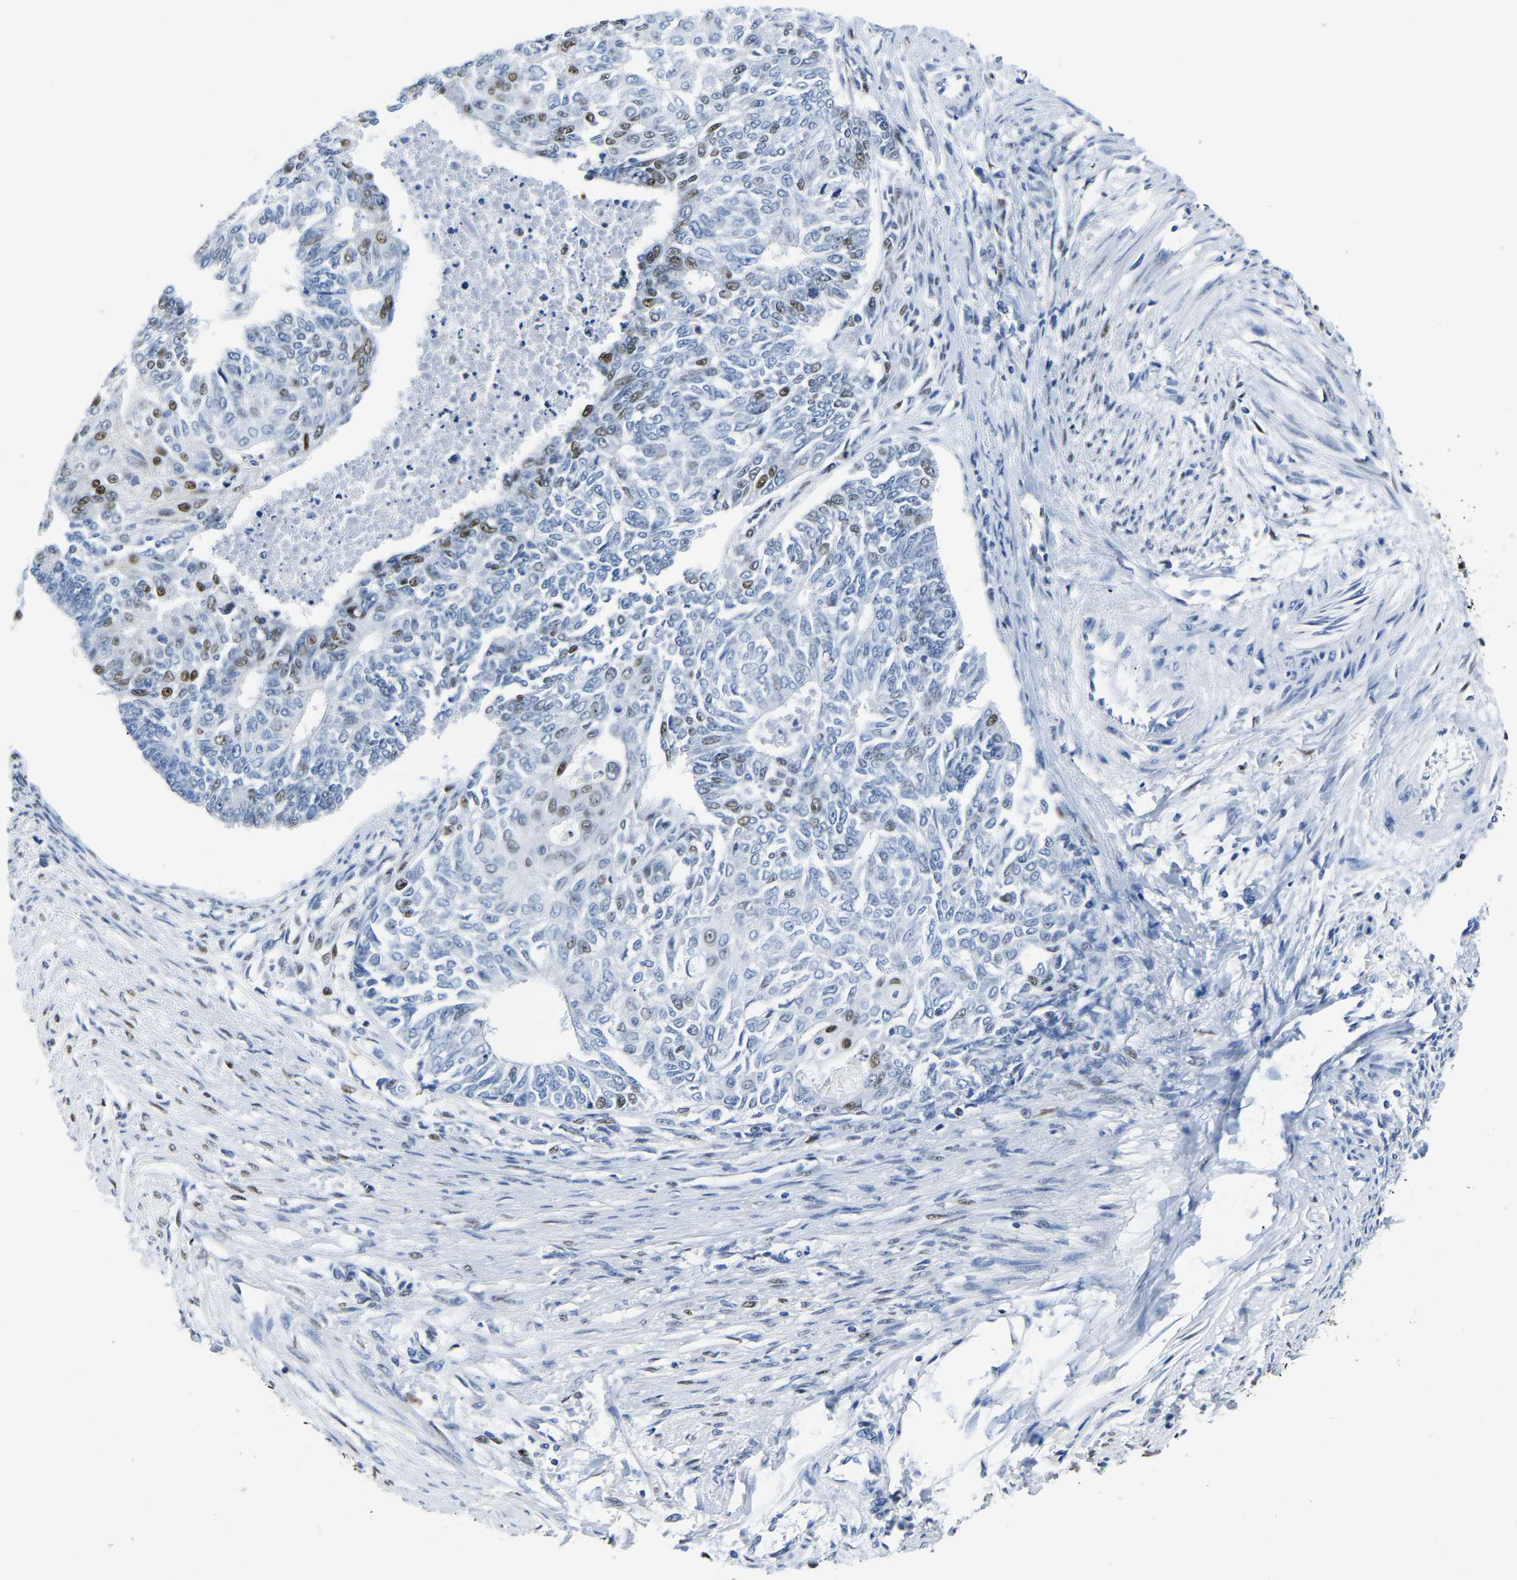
{"staining": {"intensity": "moderate", "quantity": "<25%", "location": "nuclear"}, "tissue": "endometrial cancer", "cell_type": "Tumor cells", "image_type": "cancer", "snomed": [{"axis": "morphology", "description": "Adenocarcinoma, NOS"}, {"axis": "topography", "description": "Endometrium"}], "caption": "Approximately <25% of tumor cells in endometrial cancer (adenocarcinoma) exhibit moderate nuclear protein staining as visualized by brown immunohistochemical staining.", "gene": "UBA1", "patient": {"sex": "female", "age": 32}}